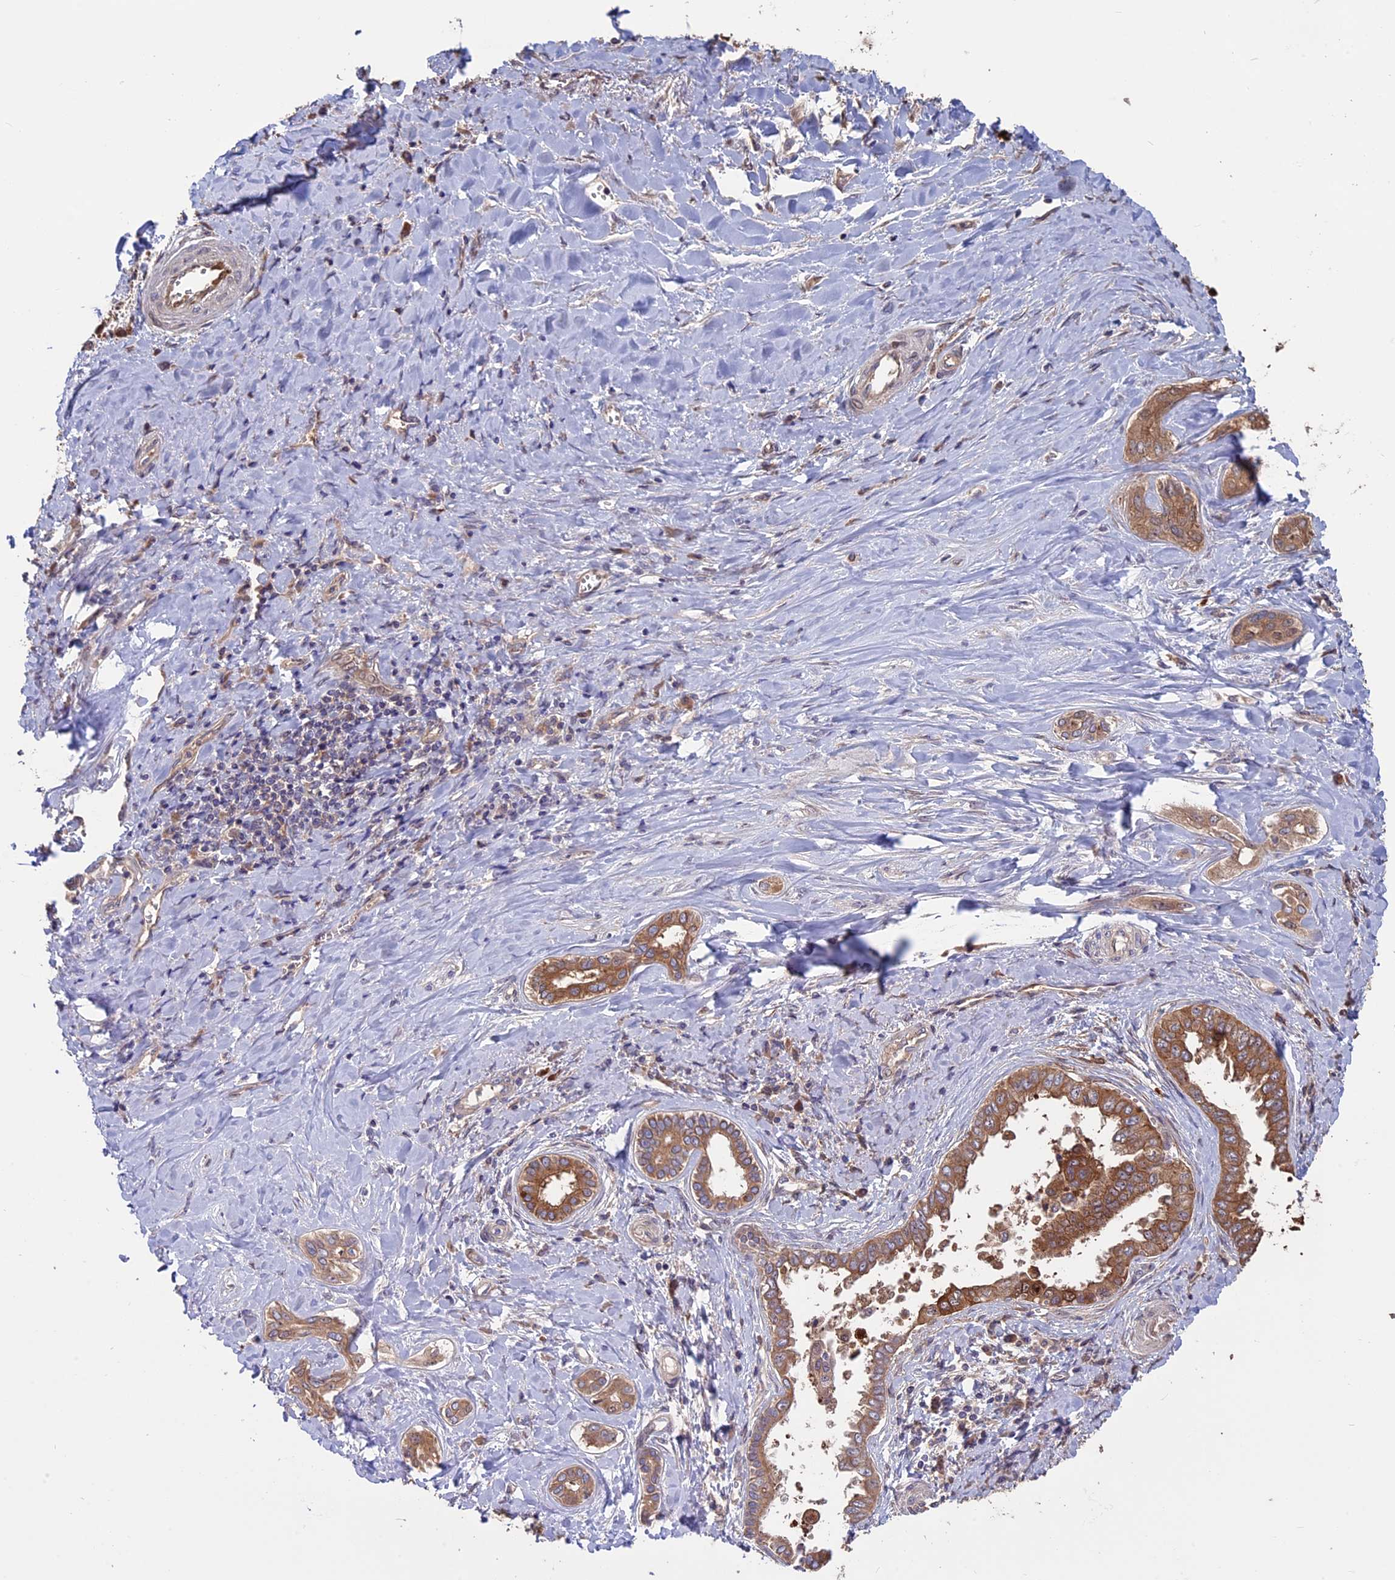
{"staining": {"intensity": "moderate", "quantity": ">75%", "location": "cytoplasmic/membranous"}, "tissue": "liver cancer", "cell_type": "Tumor cells", "image_type": "cancer", "snomed": [{"axis": "morphology", "description": "Cholangiocarcinoma"}, {"axis": "topography", "description": "Liver"}], "caption": "Liver cancer was stained to show a protein in brown. There is medium levels of moderate cytoplasmic/membranous positivity in about >75% of tumor cells.", "gene": "VWA3A", "patient": {"sex": "female", "age": 77}}